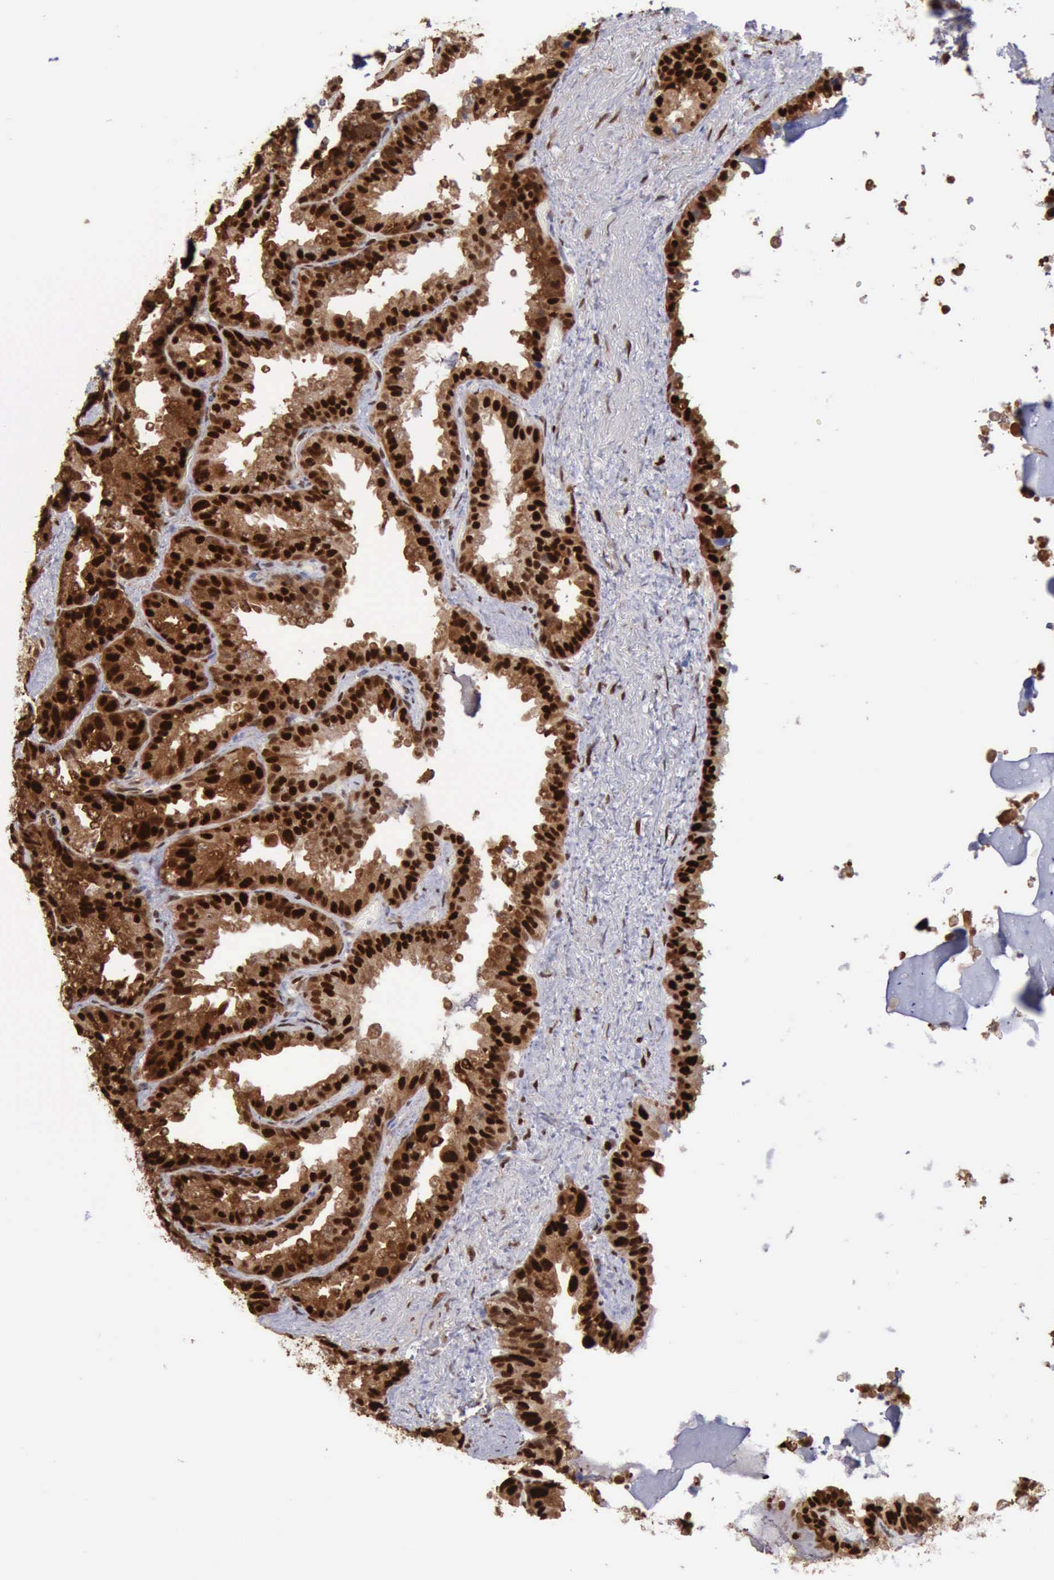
{"staining": {"intensity": "strong", "quantity": ">75%", "location": "cytoplasmic/membranous,nuclear"}, "tissue": "seminal vesicle", "cell_type": "Glandular cells", "image_type": "normal", "snomed": [{"axis": "morphology", "description": "Normal tissue, NOS"}, {"axis": "topography", "description": "Prostate"}, {"axis": "topography", "description": "Seminal veicle"}], "caption": "Glandular cells demonstrate high levels of strong cytoplasmic/membranous,nuclear staining in approximately >75% of cells in benign seminal vesicle.", "gene": "PDCD4", "patient": {"sex": "male", "age": 63}}